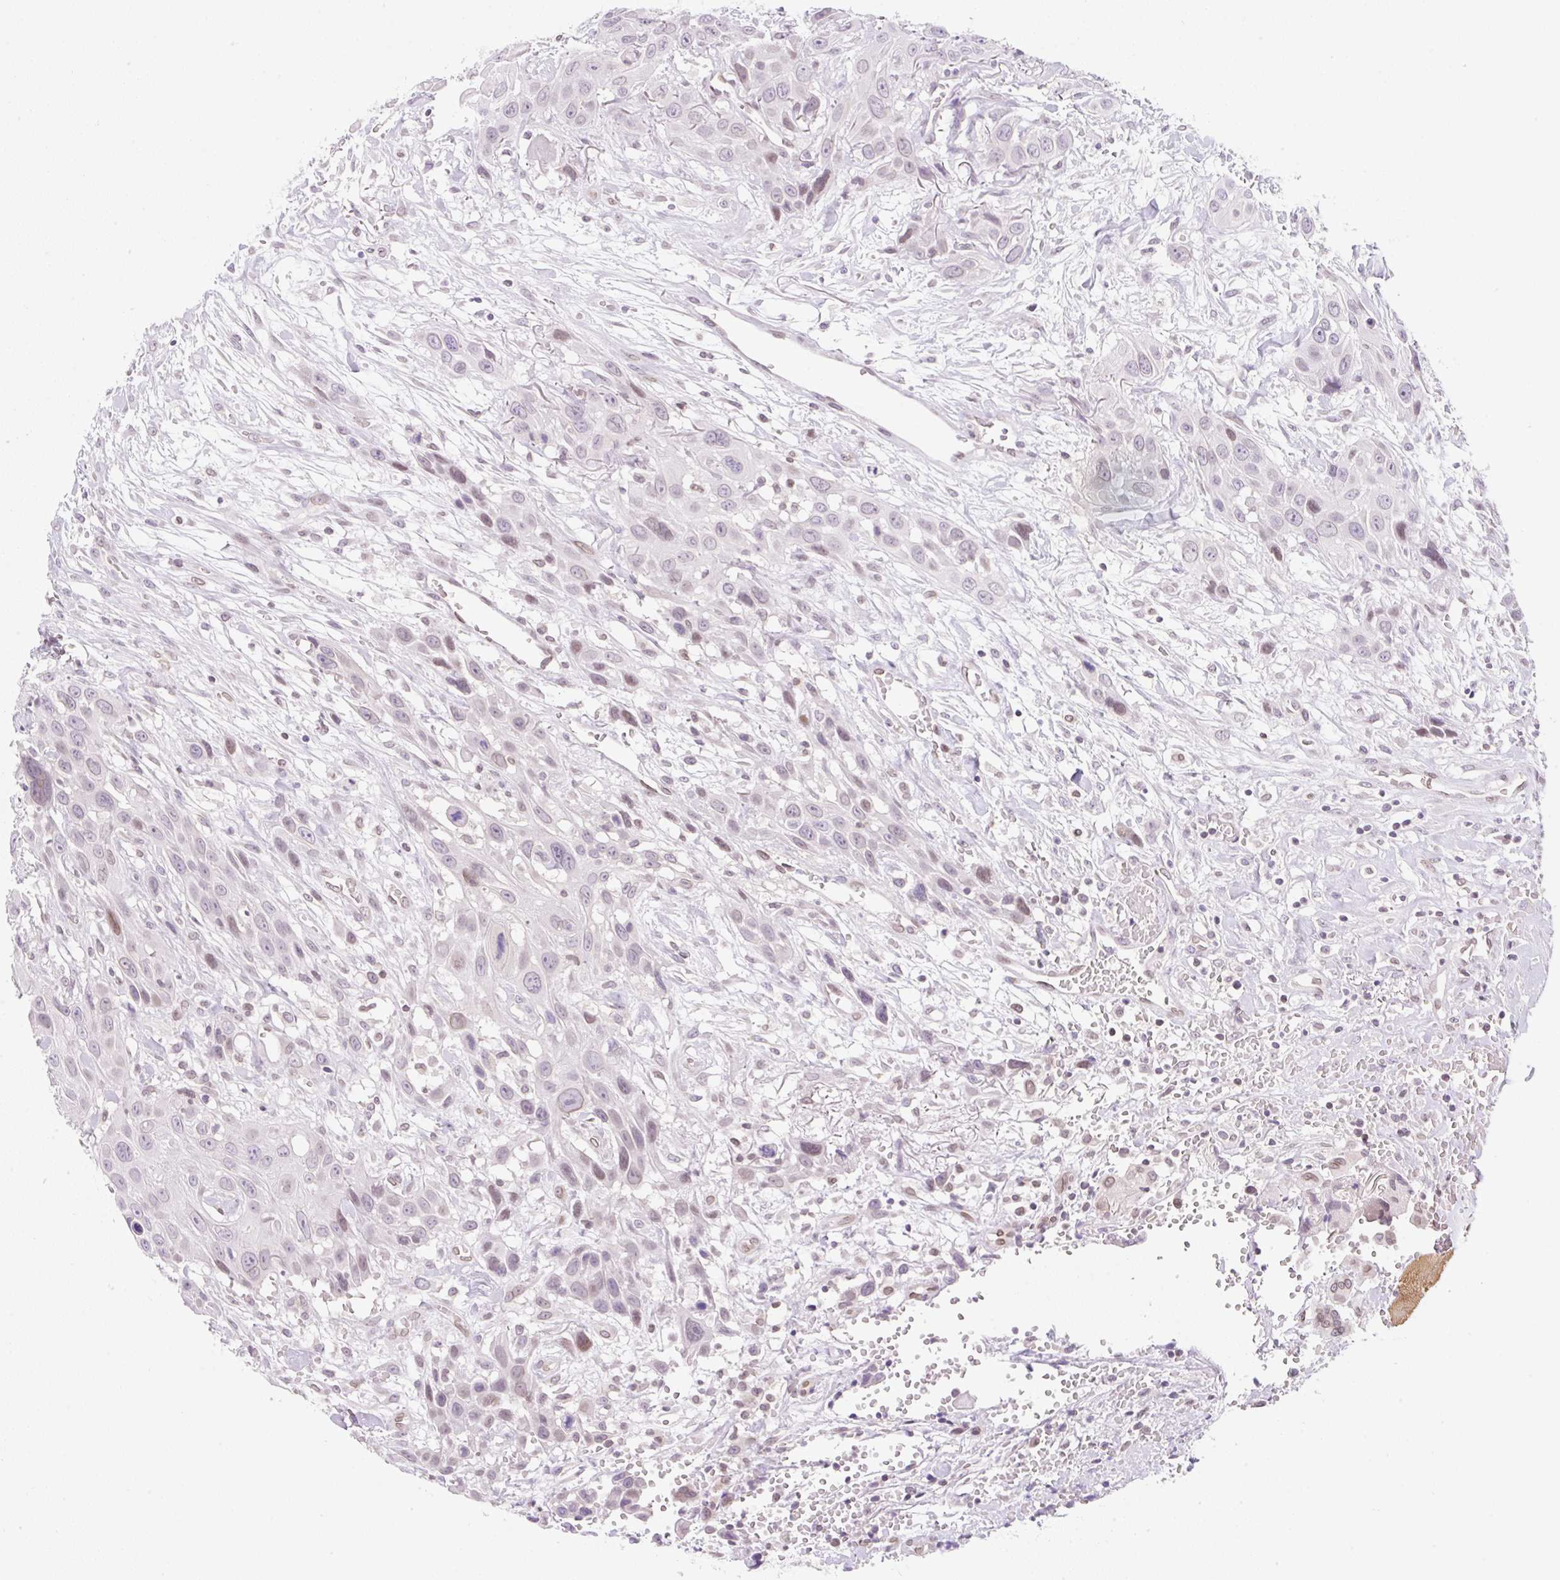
{"staining": {"intensity": "weak", "quantity": "25%-75%", "location": "nuclear"}, "tissue": "head and neck cancer", "cell_type": "Tumor cells", "image_type": "cancer", "snomed": [{"axis": "morphology", "description": "Squamous cell carcinoma, NOS"}, {"axis": "topography", "description": "Head-Neck"}], "caption": "Immunohistochemical staining of human head and neck squamous cell carcinoma demonstrates low levels of weak nuclear staining in about 25%-75% of tumor cells.", "gene": "SYNE3", "patient": {"sex": "male", "age": 81}}